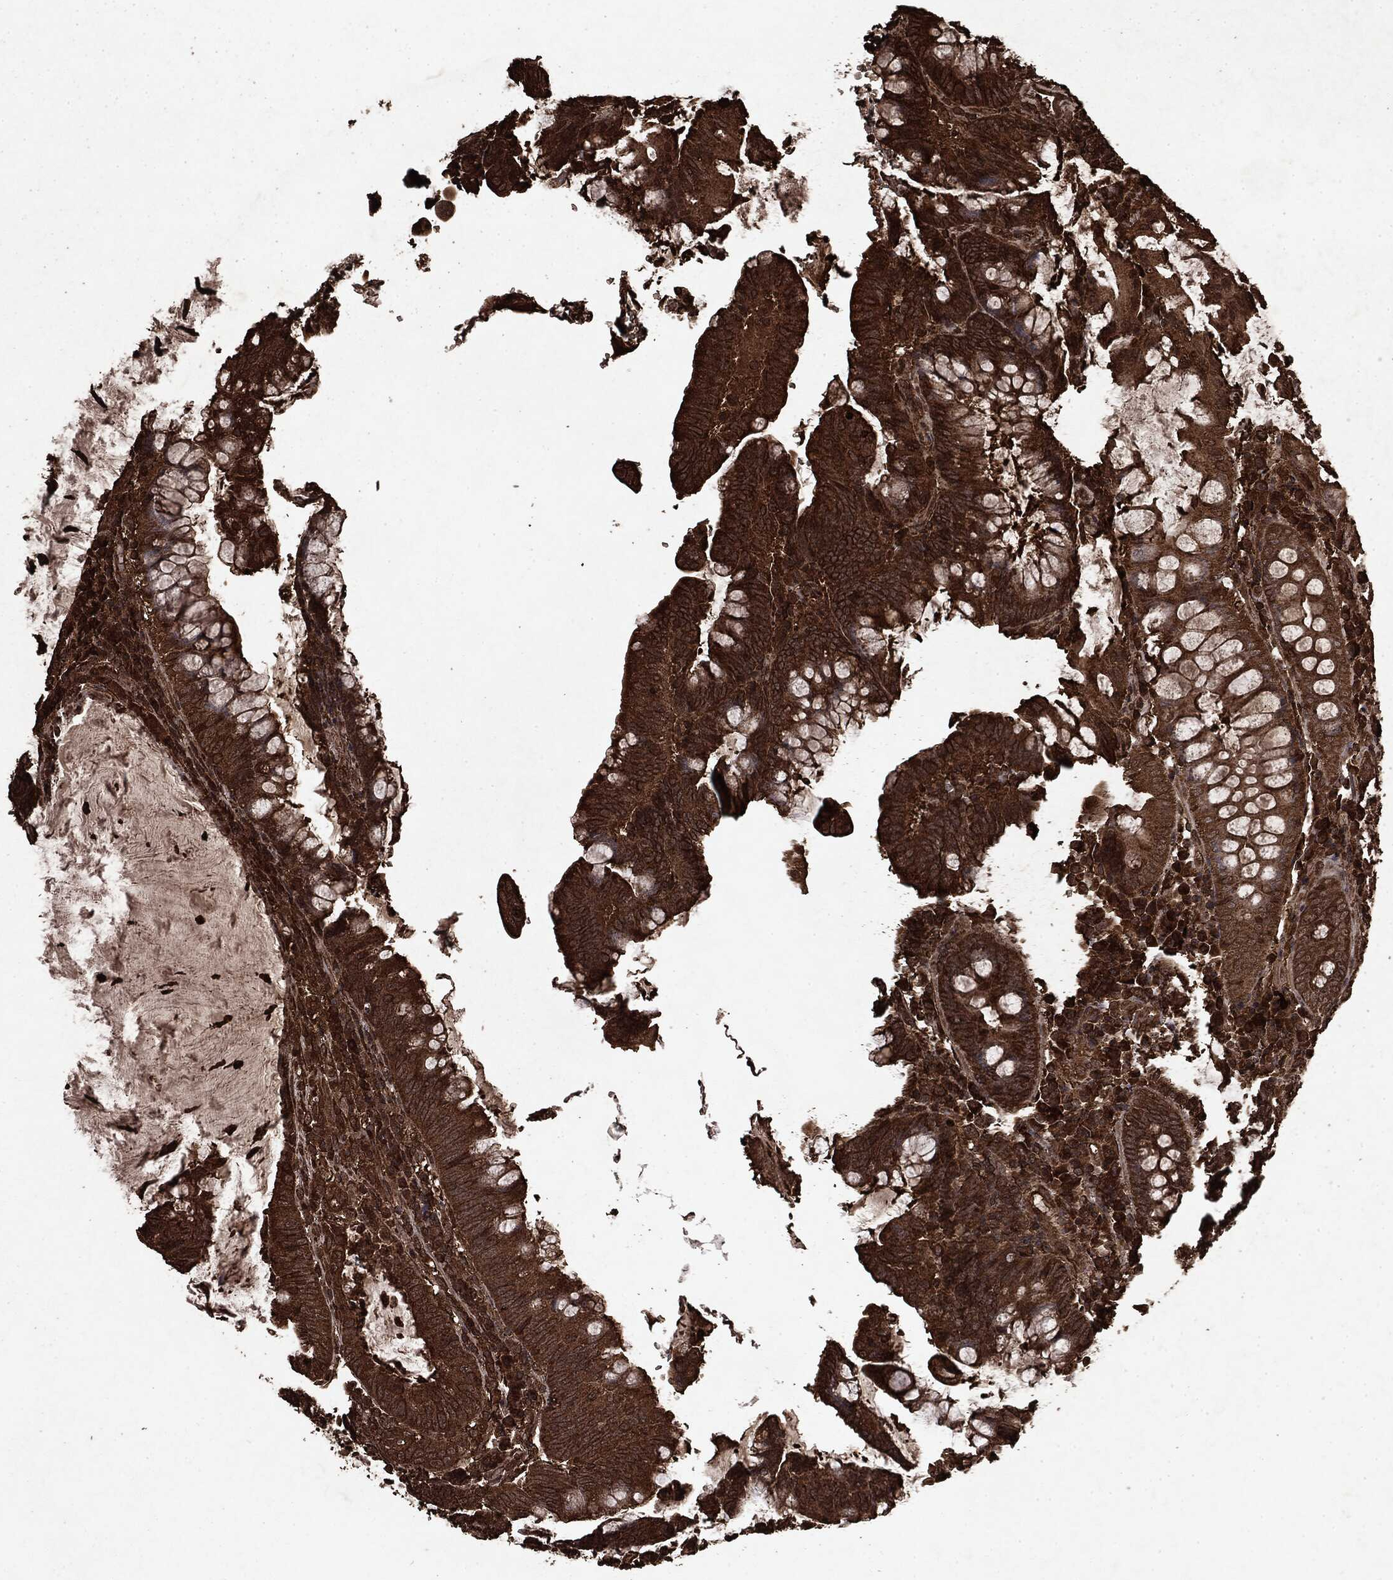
{"staining": {"intensity": "strong", "quantity": ">75%", "location": "cytoplasmic/membranous"}, "tissue": "colorectal cancer", "cell_type": "Tumor cells", "image_type": "cancer", "snomed": [{"axis": "morphology", "description": "Adenocarcinoma, NOS"}, {"axis": "topography", "description": "Colon"}], "caption": "This histopathology image demonstrates colorectal adenocarcinoma stained with IHC to label a protein in brown. The cytoplasmic/membranous of tumor cells show strong positivity for the protein. Nuclei are counter-stained blue.", "gene": "ARAF", "patient": {"sex": "male", "age": 62}}